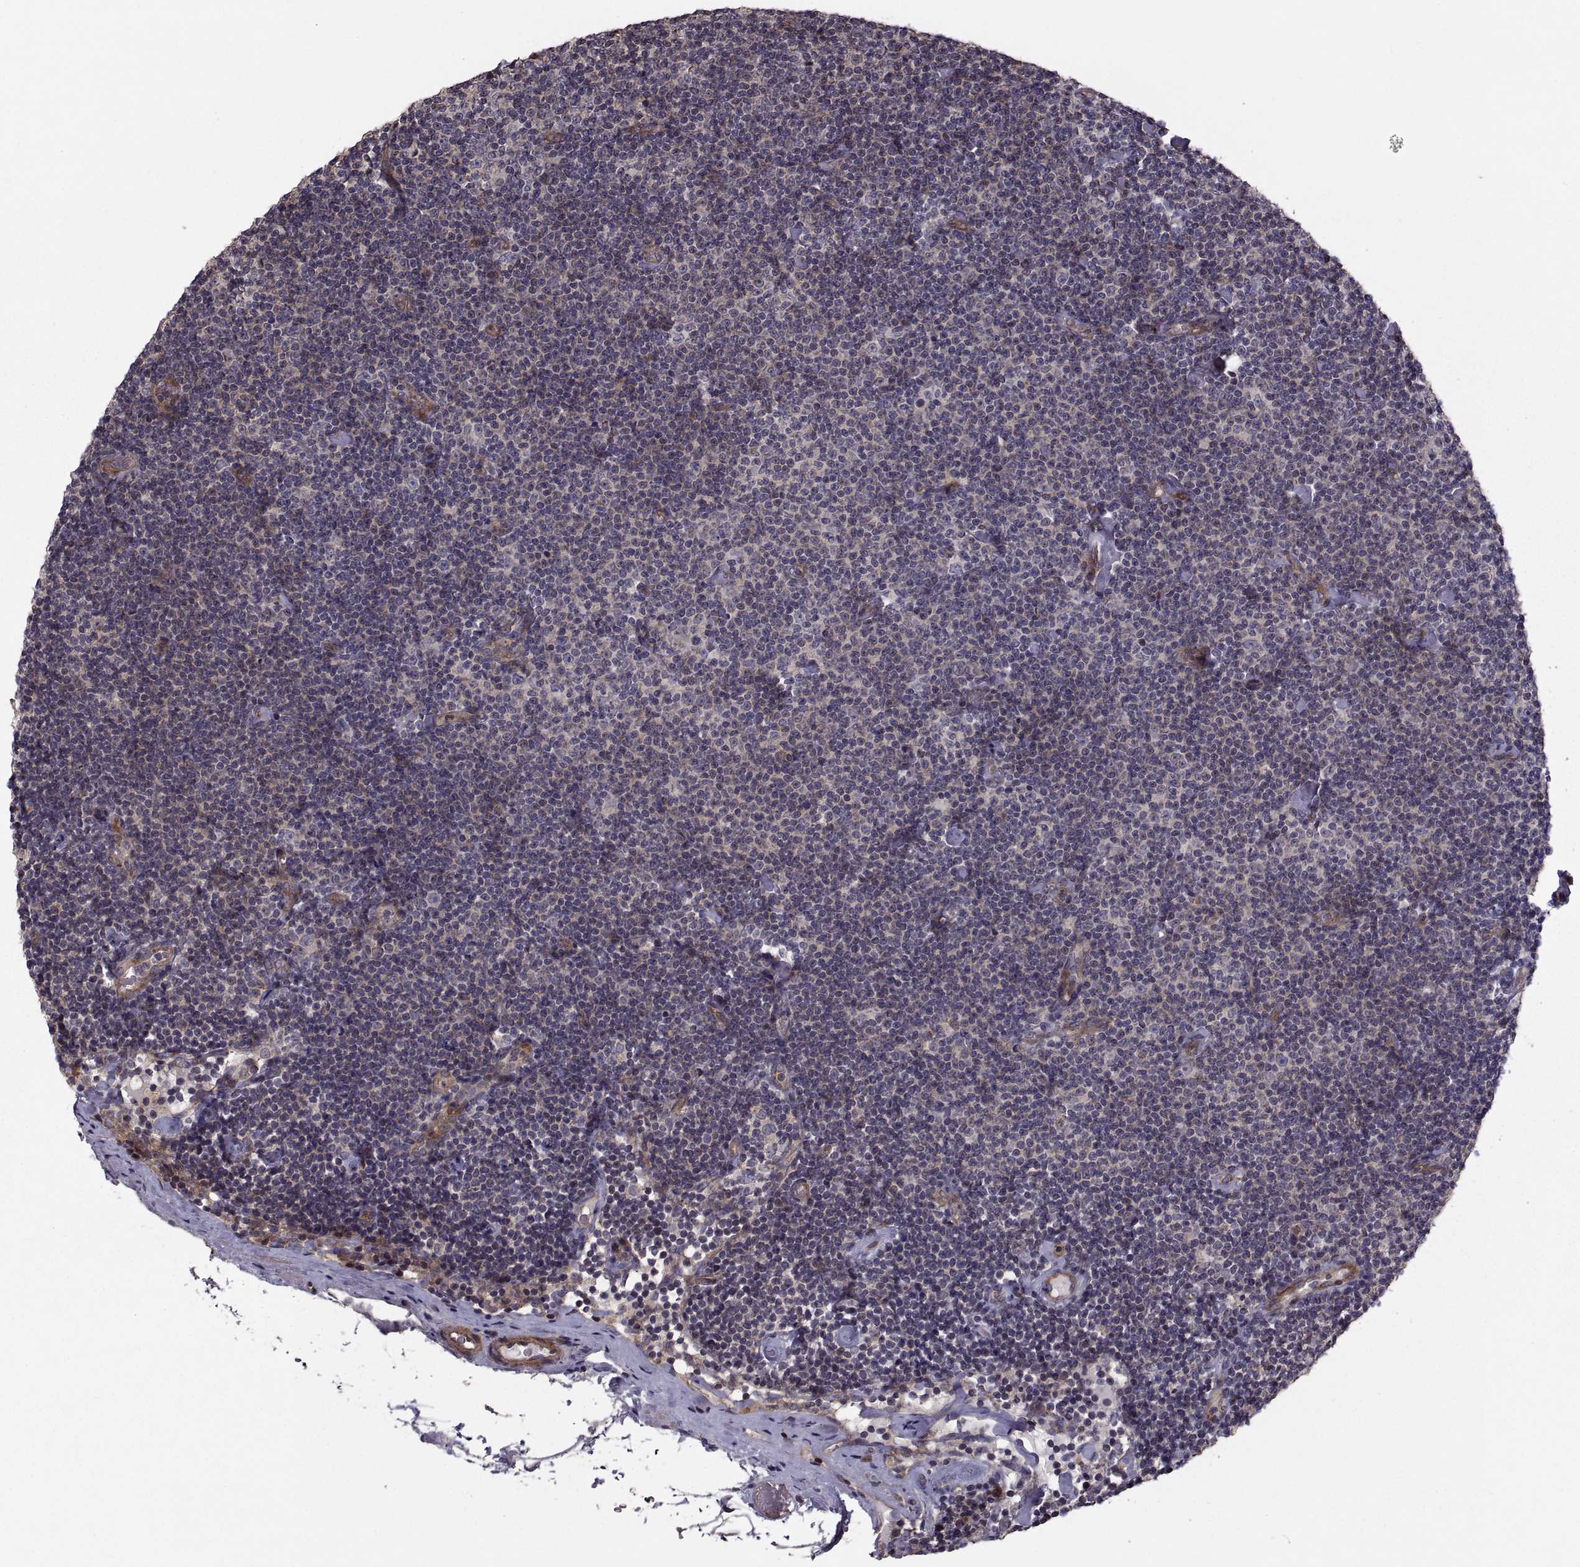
{"staining": {"intensity": "negative", "quantity": "none", "location": "none"}, "tissue": "lymphoma", "cell_type": "Tumor cells", "image_type": "cancer", "snomed": [{"axis": "morphology", "description": "Malignant lymphoma, non-Hodgkin's type, Low grade"}, {"axis": "topography", "description": "Lymph node"}], "caption": "Human lymphoma stained for a protein using IHC demonstrates no positivity in tumor cells.", "gene": "PMM2", "patient": {"sex": "male", "age": 81}}